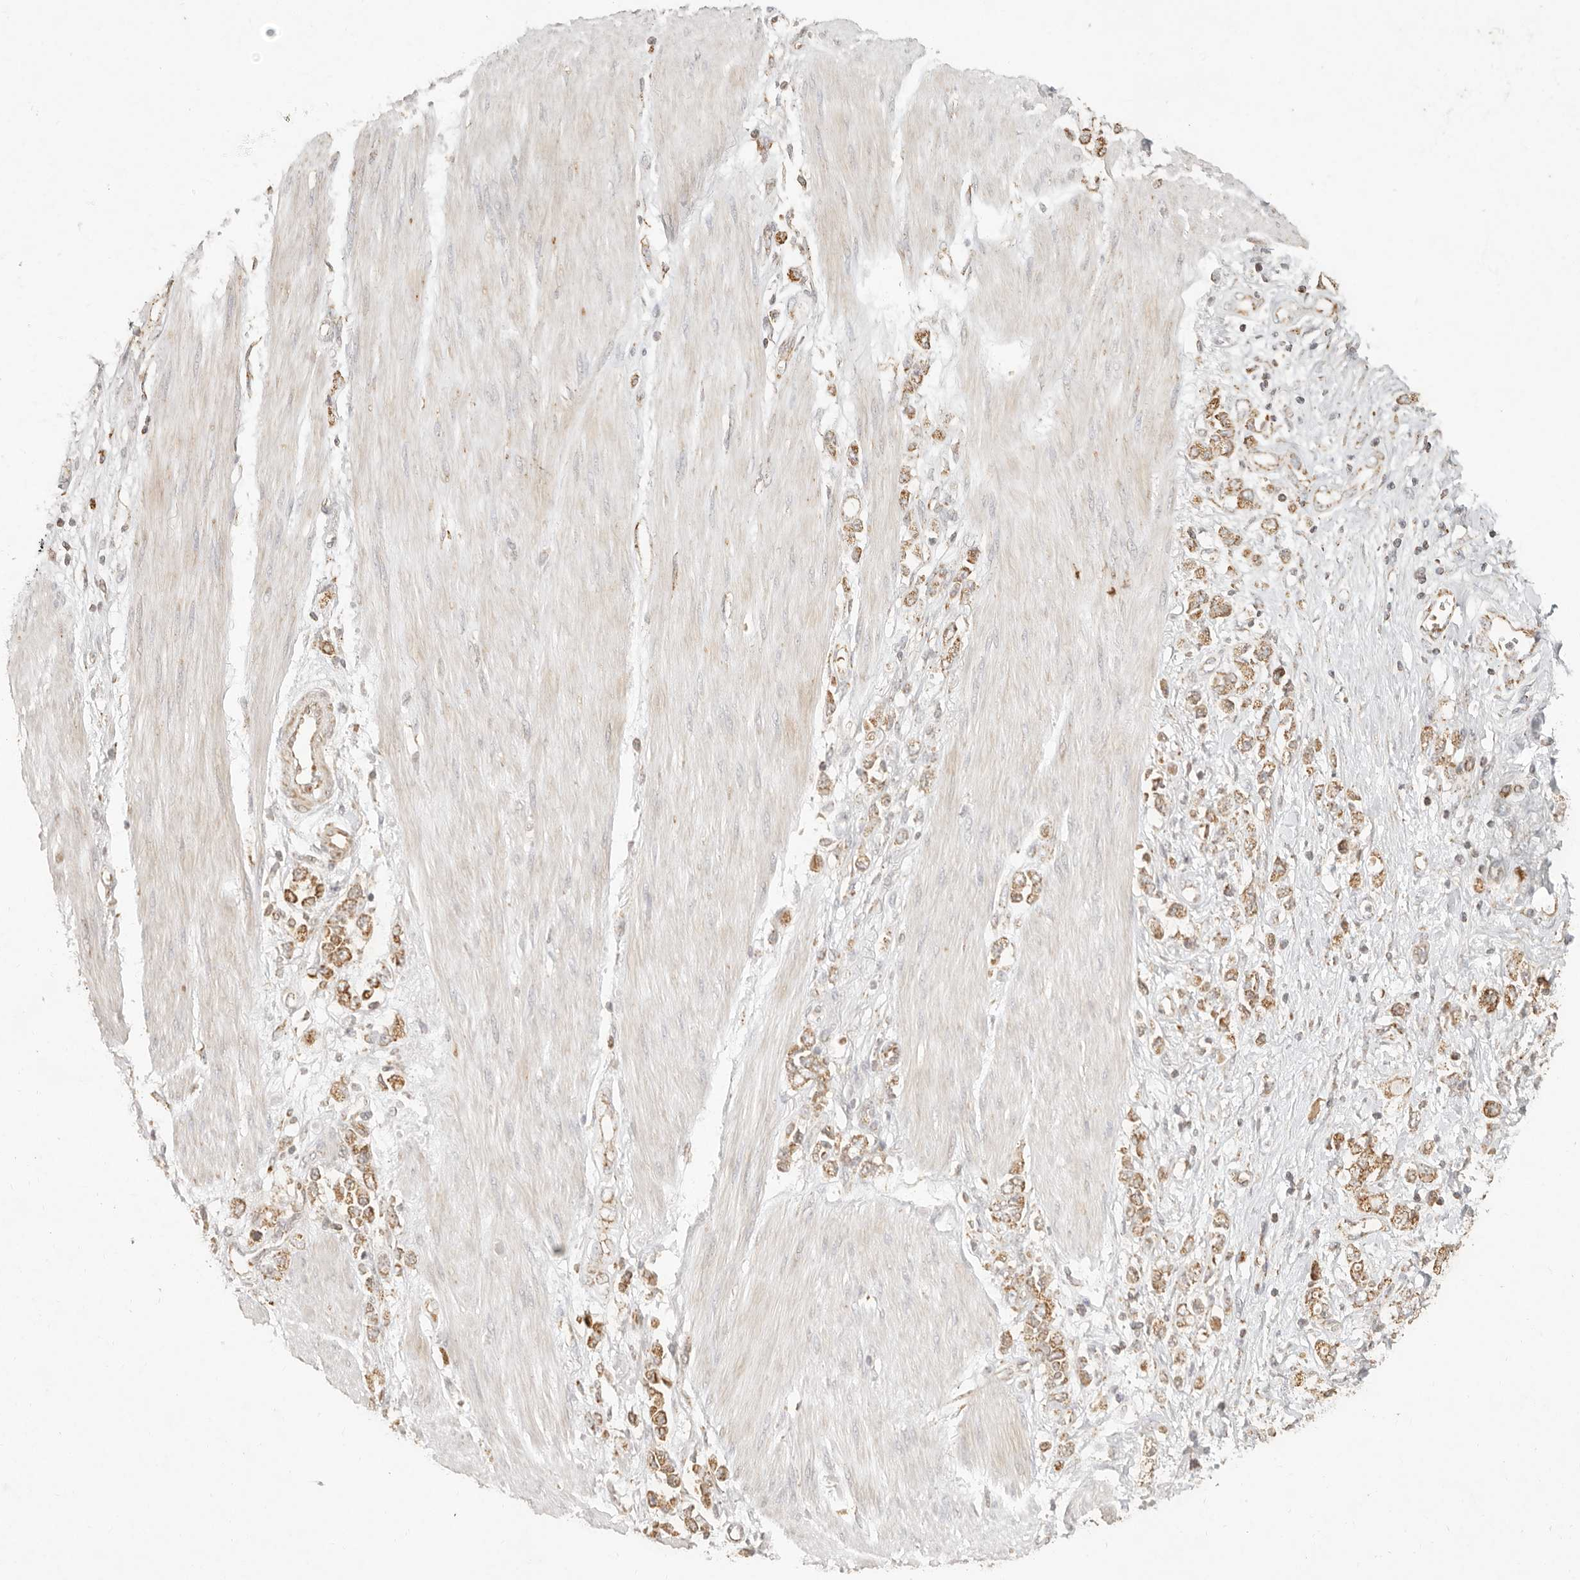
{"staining": {"intensity": "moderate", "quantity": ">75%", "location": "cytoplasmic/membranous"}, "tissue": "stomach cancer", "cell_type": "Tumor cells", "image_type": "cancer", "snomed": [{"axis": "morphology", "description": "Adenocarcinoma, NOS"}, {"axis": "topography", "description": "Stomach"}], "caption": "Immunohistochemistry photomicrograph of neoplastic tissue: human stomach adenocarcinoma stained using IHC shows medium levels of moderate protein expression localized specifically in the cytoplasmic/membranous of tumor cells, appearing as a cytoplasmic/membranous brown color.", "gene": "MRPL55", "patient": {"sex": "female", "age": 76}}